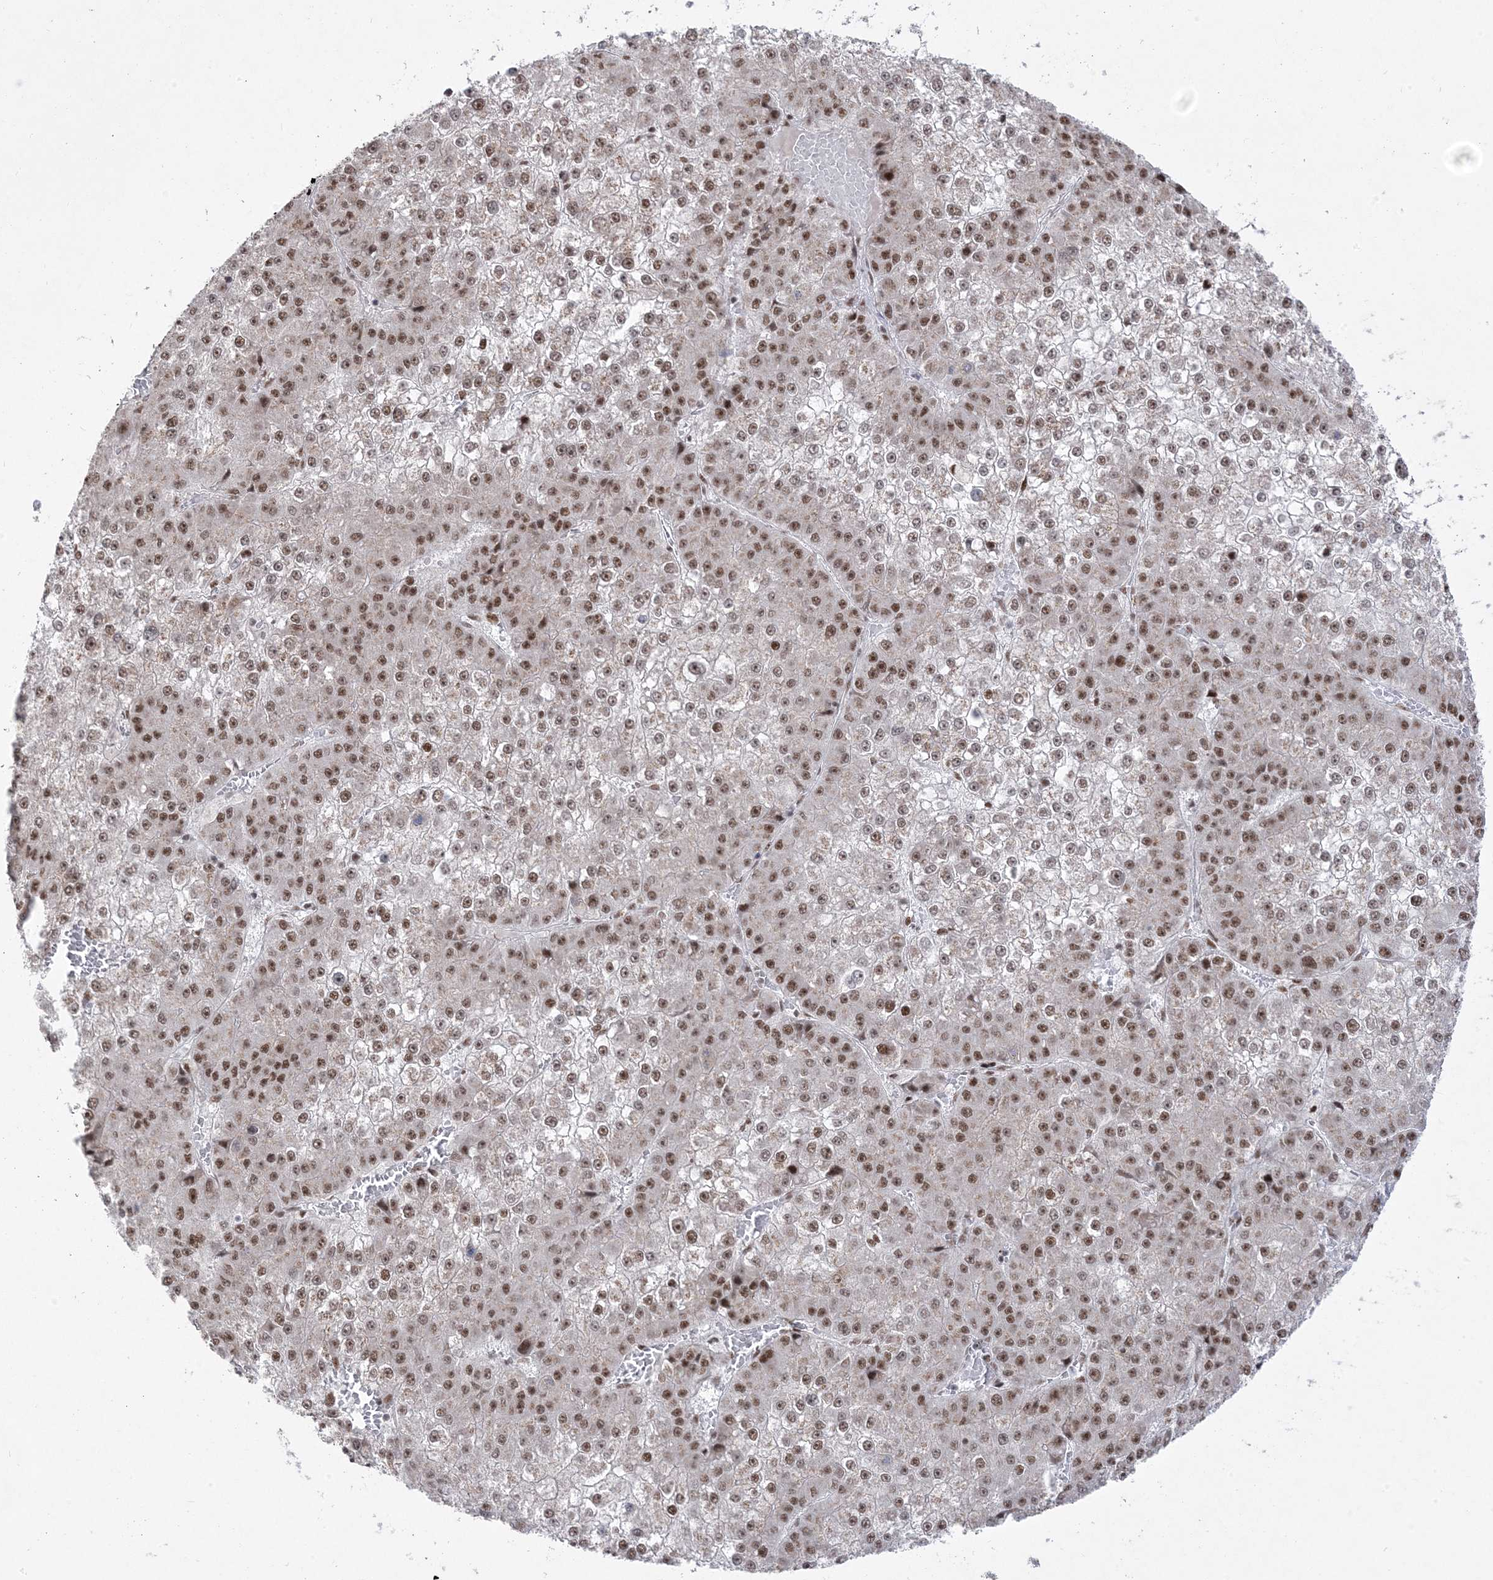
{"staining": {"intensity": "moderate", "quantity": ">75%", "location": "nuclear"}, "tissue": "liver cancer", "cell_type": "Tumor cells", "image_type": "cancer", "snomed": [{"axis": "morphology", "description": "Carcinoma, Hepatocellular, NOS"}, {"axis": "topography", "description": "Liver"}], "caption": "This is a photomicrograph of immunohistochemistry staining of liver cancer (hepatocellular carcinoma), which shows moderate positivity in the nuclear of tumor cells.", "gene": "MTREX", "patient": {"sex": "female", "age": 73}}